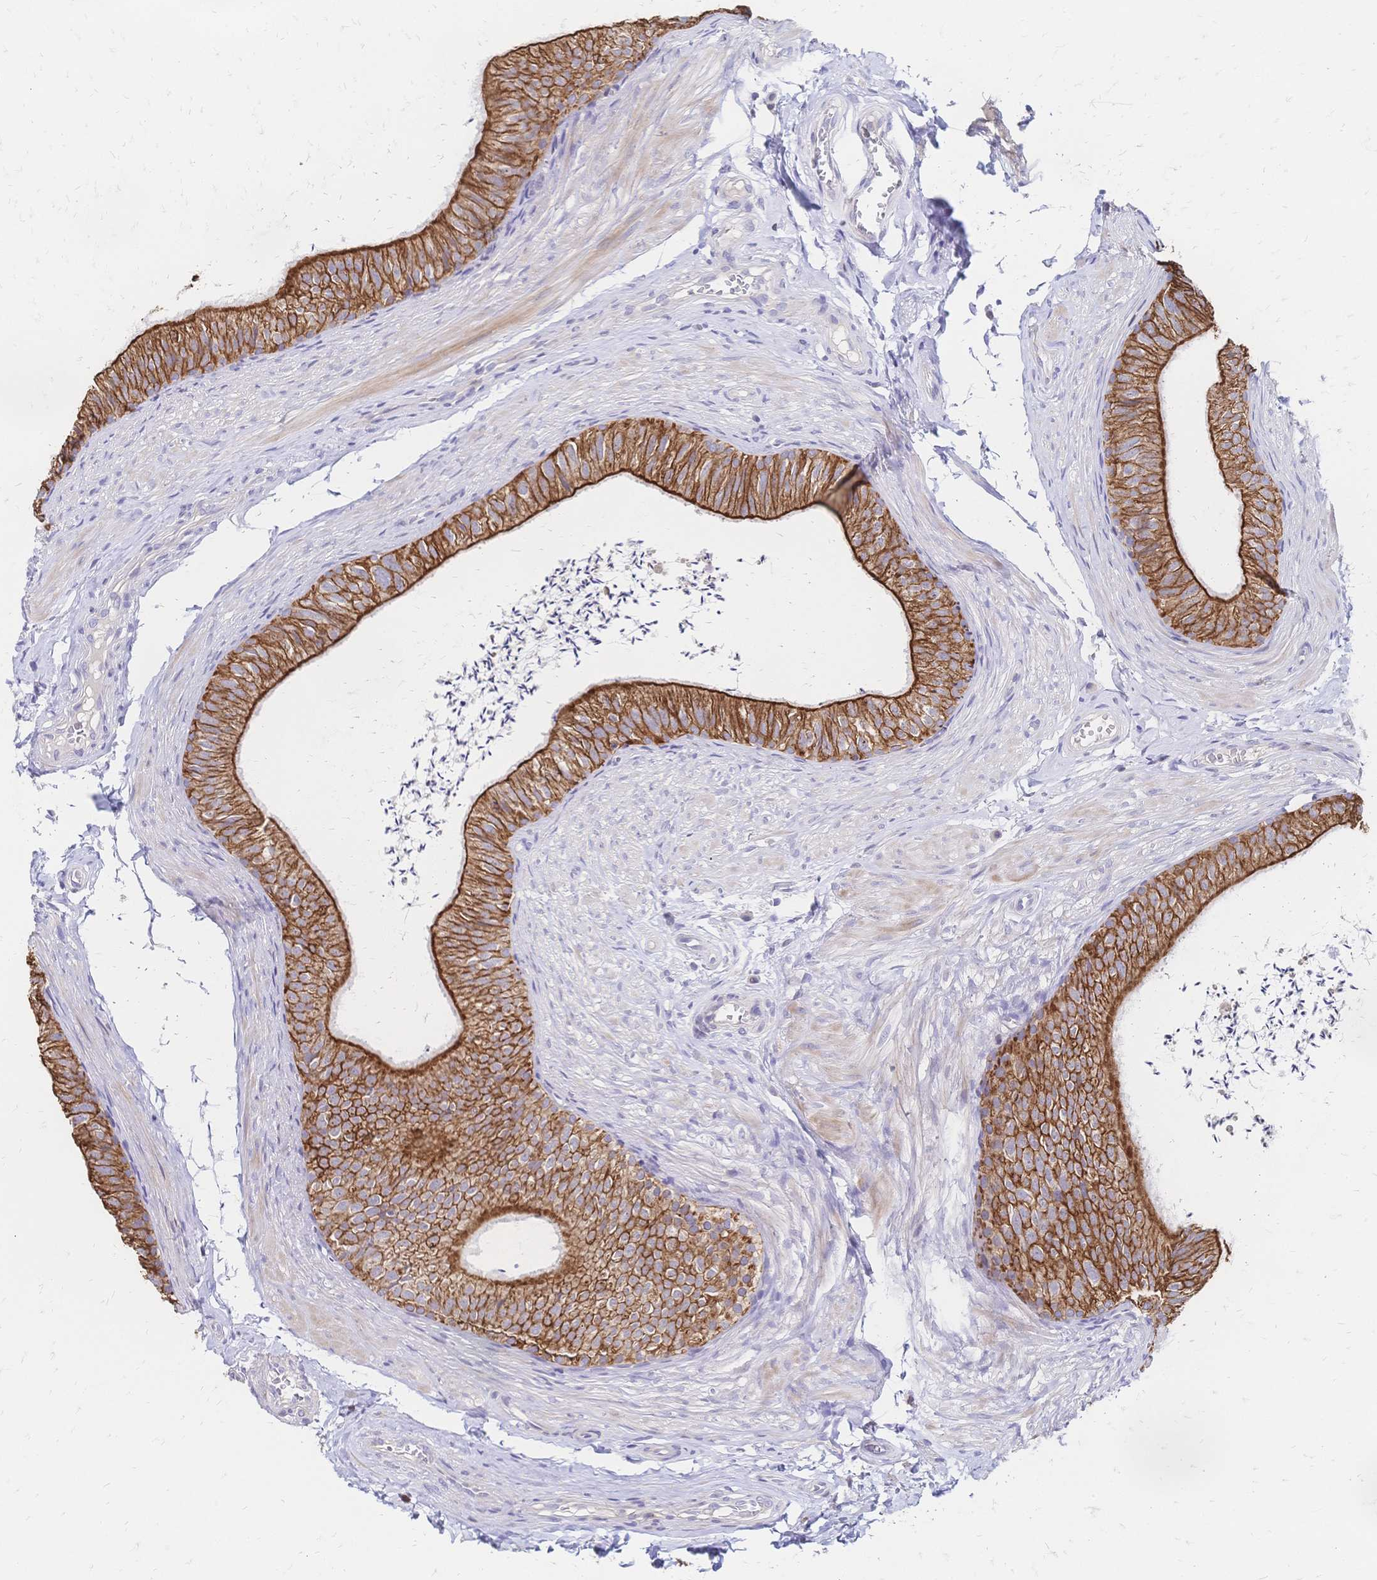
{"staining": {"intensity": "strong", "quantity": ">75%", "location": "cytoplasmic/membranous"}, "tissue": "epididymis", "cell_type": "Glandular cells", "image_type": "normal", "snomed": [{"axis": "morphology", "description": "Normal tissue, NOS"}, {"axis": "topography", "description": "Epididymis, spermatic cord, NOS"}, {"axis": "topography", "description": "Epididymis"}, {"axis": "topography", "description": "Peripheral nerve tissue"}], "caption": "Protein staining of benign epididymis displays strong cytoplasmic/membranous staining in about >75% of glandular cells.", "gene": "DTNB", "patient": {"sex": "male", "age": 29}}